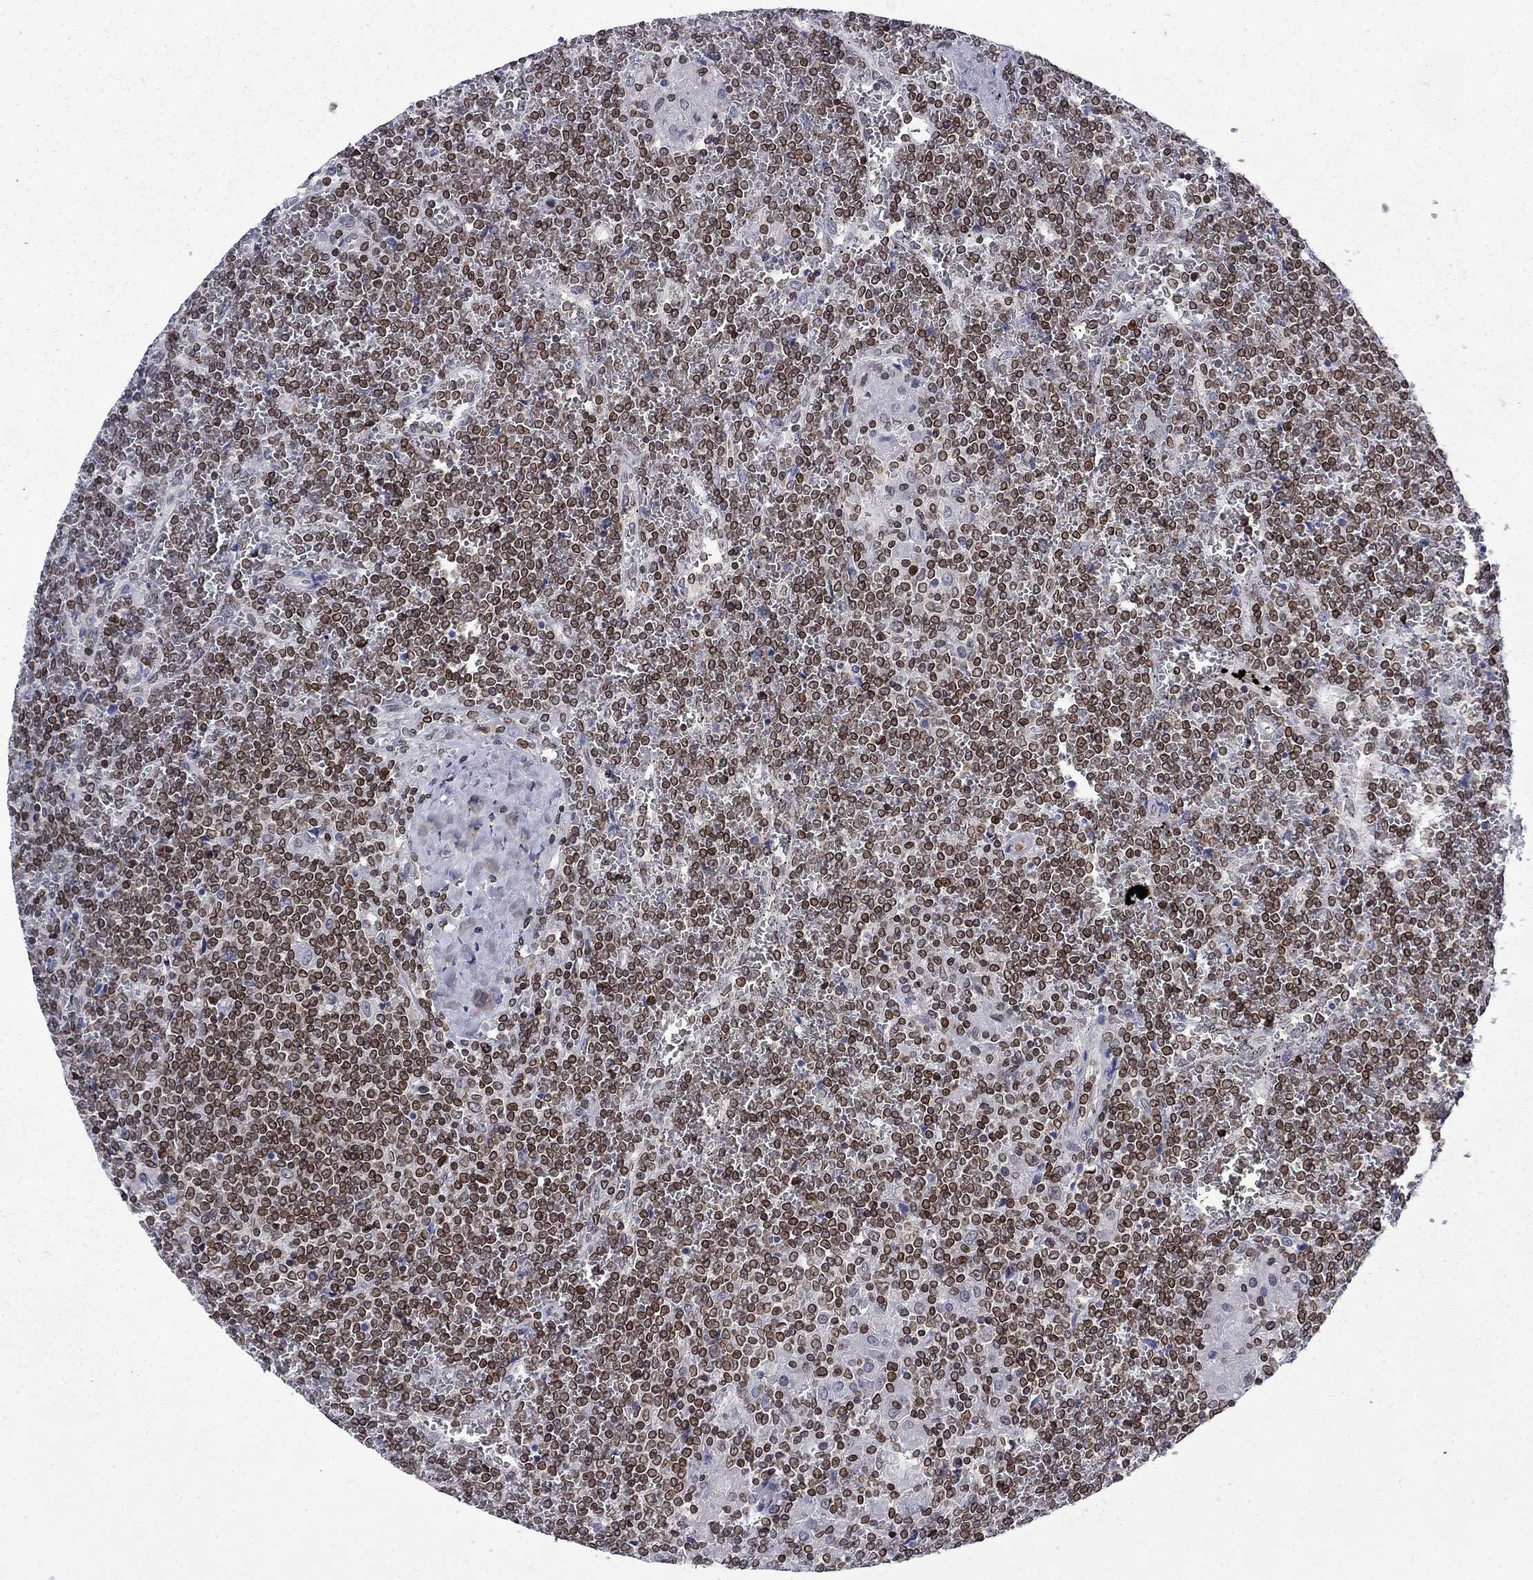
{"staining": {"intensity": "strong", "quantity": ">75%", "location": "cytoplasmic/membranous,nuclear"}, "tissue": "lymphoma", "cell_type": "Tumor cells", "image_type": "cancer", "snomed": [{"axis": "morphology", "description": "Malignant lymphoma, non-Hodgkin's type, Low grade"}, {"axis": "topography", "description": "Spleen"}], "caption": "Tumor cells reveal high levels of strong cytoplasmic/membranous and nuclear expression in approximately >75% of cells in human lymphoma. The staining was performed using DAB (3,3'-diaminobenzidine) to visualize the protein expression in brown, while the nuclei were stained in blue with hematoxylin (Magnification: 20x).", "gene": "SLA", "patient": {"sex": "female", "age": 19}}